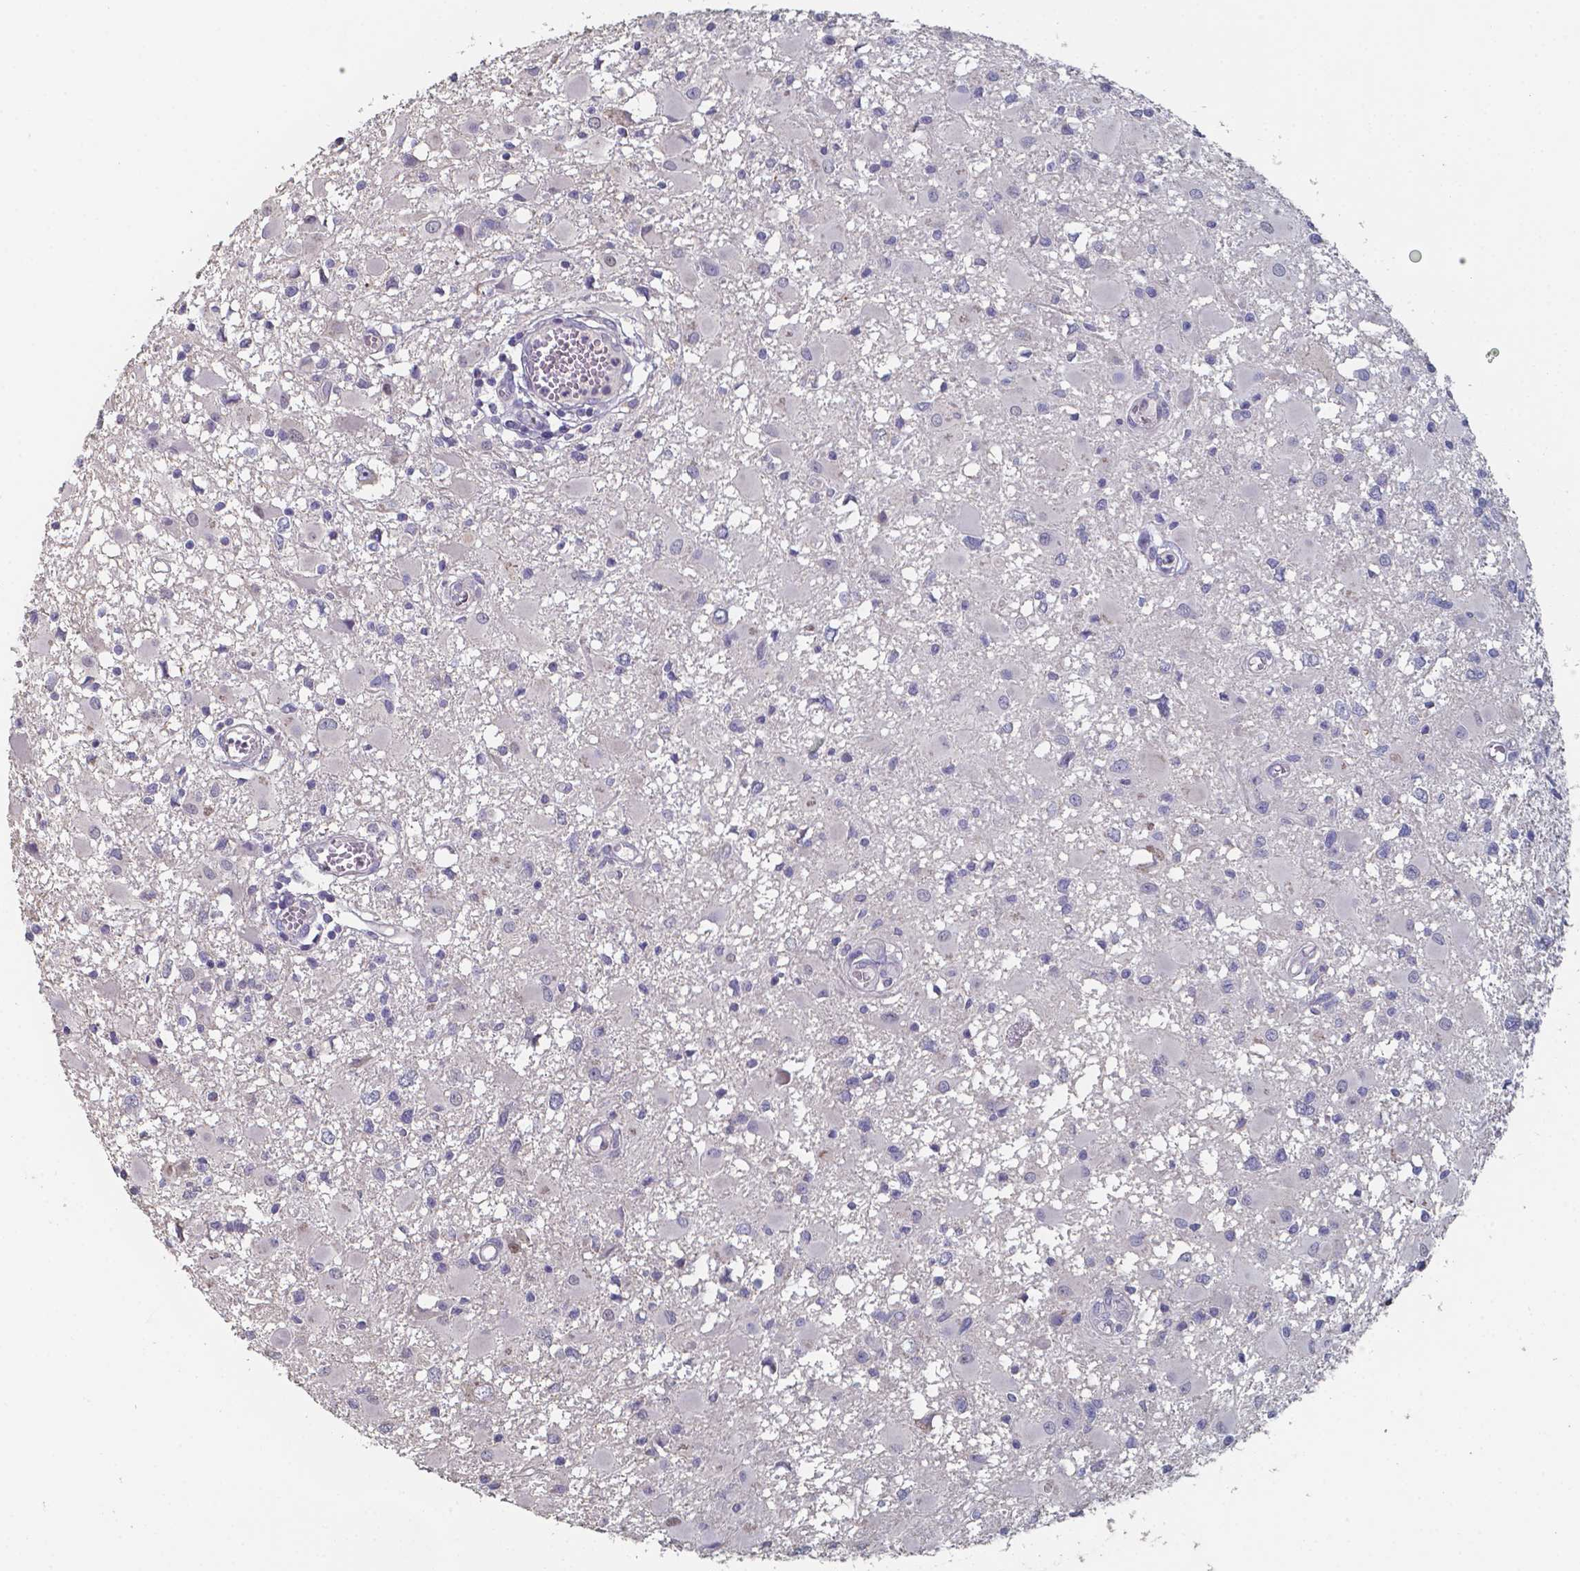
{"staining": {"intensity": "negative", "quantity": "none", "location": "none"}, "tissue": "glioma", "cell_type": "Tumor cells", "image_type": "cancer", "snomed": [{"axis": "morphology", "description": "Glioma, malignant, High grade"}, {"axis": "topography", "description": "Brain"}], "caption": "This is a histopathology image of immunohistochemistry staining of glioma, which shows no expression in tumor cells.", "gene": "FOXJ1", "patient": {"sex": "male", "age": 54}}